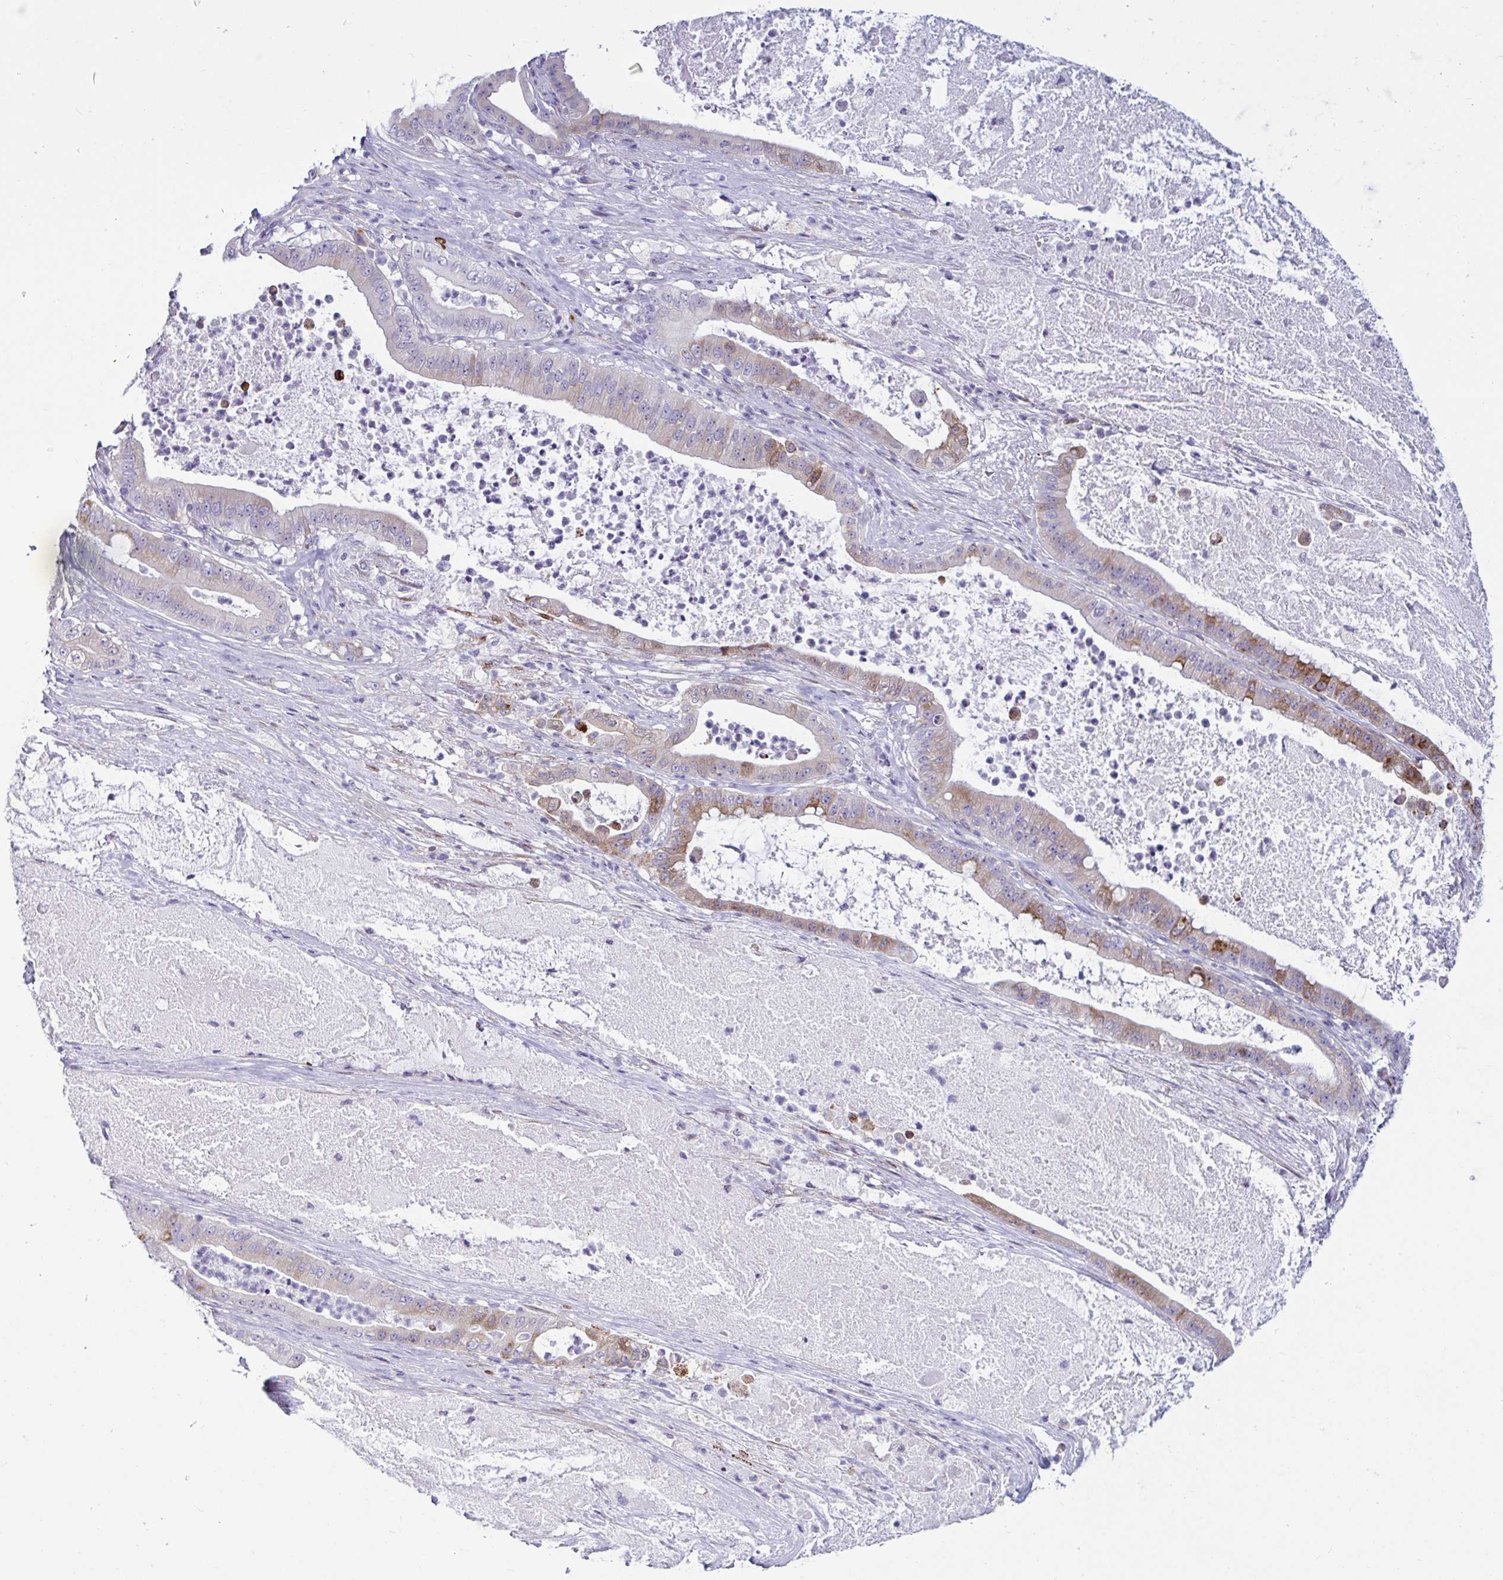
{"staining": {"intensity": "moderate", "quantity": "<25%", "location": "cytoplasmic/membranous"}, "tissue": "pancreatic cancer", "cell_type": "Tumor cells", "image_type": "cancer", "snomed": [{"axis": "morphology", "description": "Adenocarcinoma, NOS"}, {"axis": "topography", "description": "Pancreas"}], "caption": "This photomicrograph reveals immunohistochemistry (IHC) staining of human adenocarcinoma (pancreatic), with low moderate cytoplasmic/membranous expression in approximately <25% of tumor cells.", "gene": "TFPI2", "patient": {"sex": "male", "age": 71}}